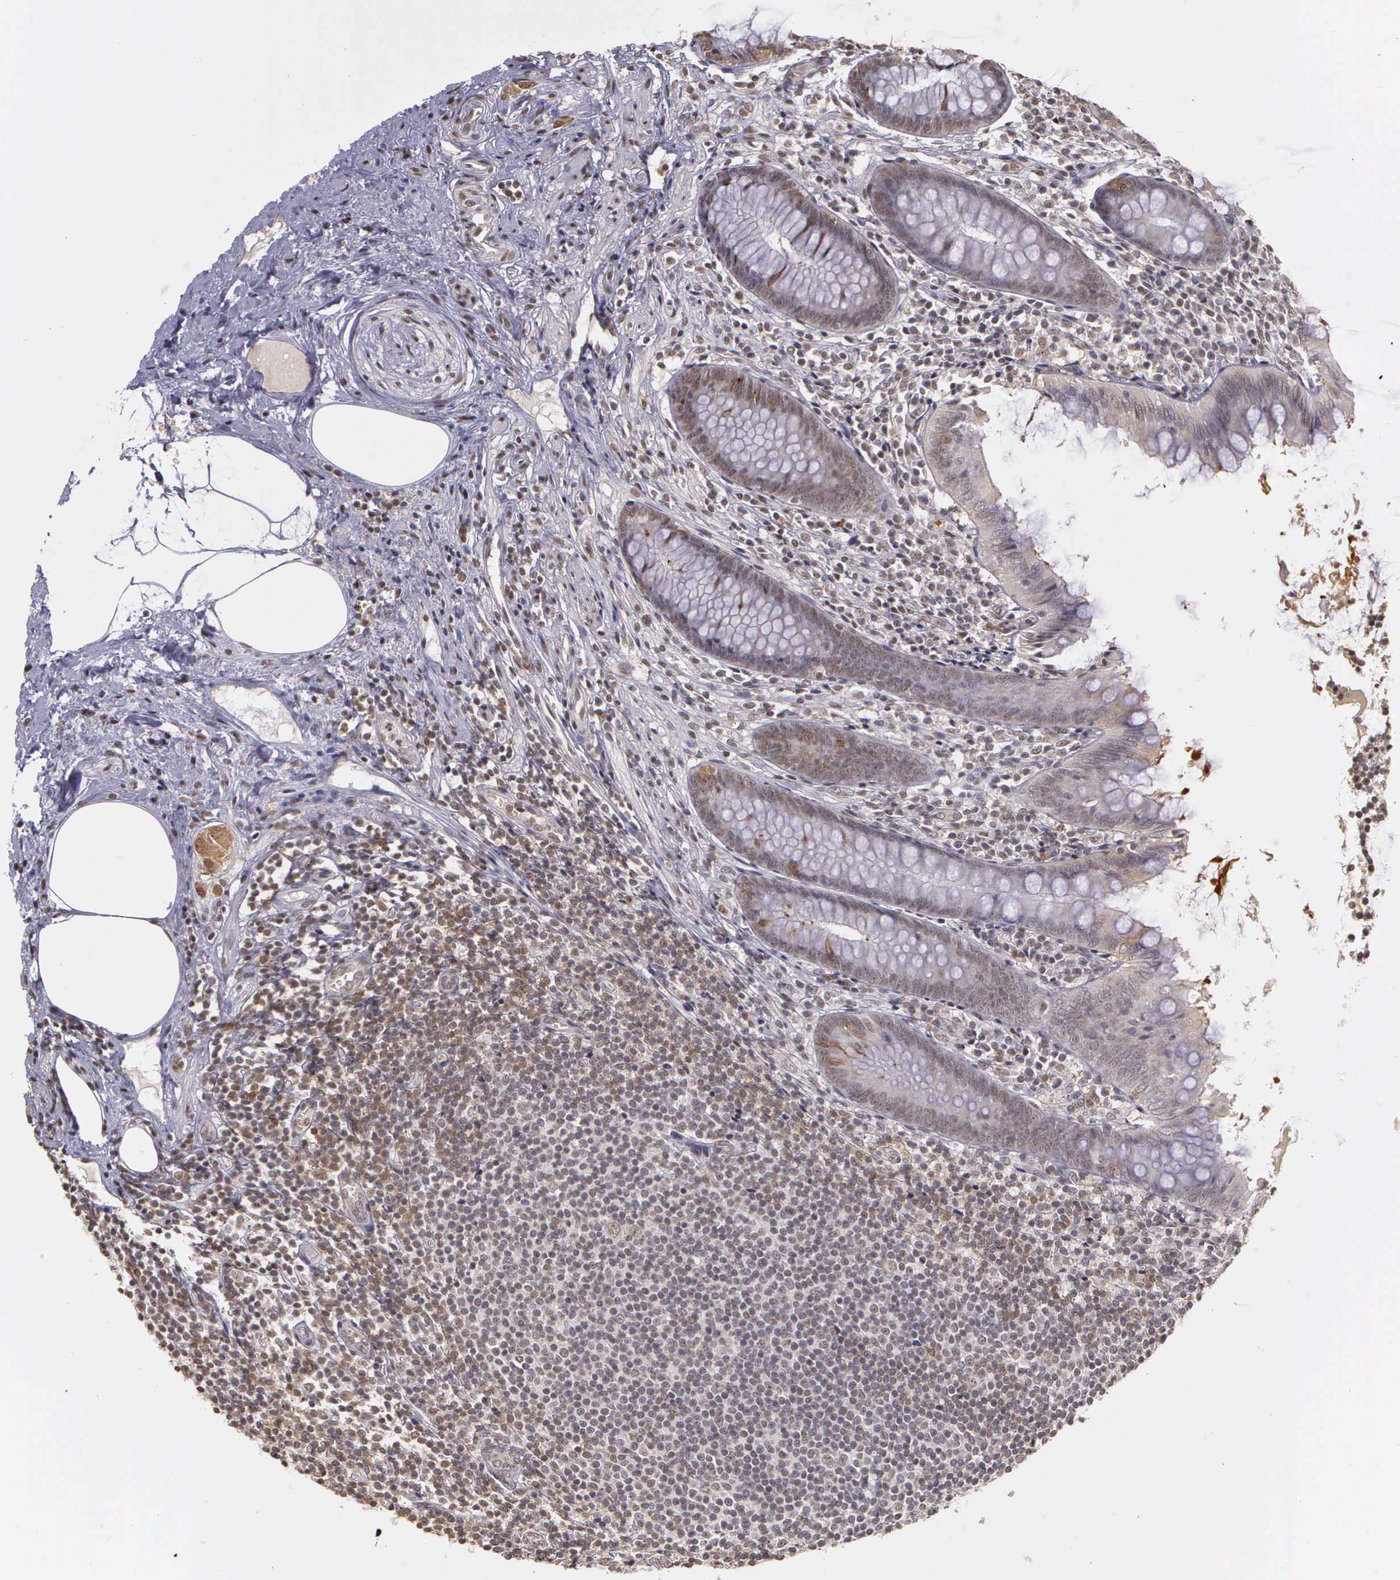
{"staining": {"intensity": "weak", "quantity": "<25%", "location": "cytoplasmic/membranous"}, "tissue": "appendix", "cell_type": "Glandular cells", "image_type": "normal", "snomed": [{"axis": "morphology", "description": "Normal tissue, NOS"}, {"axis": "topography", "description": "Appendix"}], "caption": "High power microscopy image of an immunohistochemistry histopathology image of benign appendix, revealing no significant staining in glandular cells. The staining was performed using DAB (3,3'-diaminobenzidine) to visualize the protein expression in brown, while the nuclei were stained in blue with hematoxylin (Magnification: 20x).", "gene": "ARMCX5", "patient": {"sex": "female", "age": 36}}